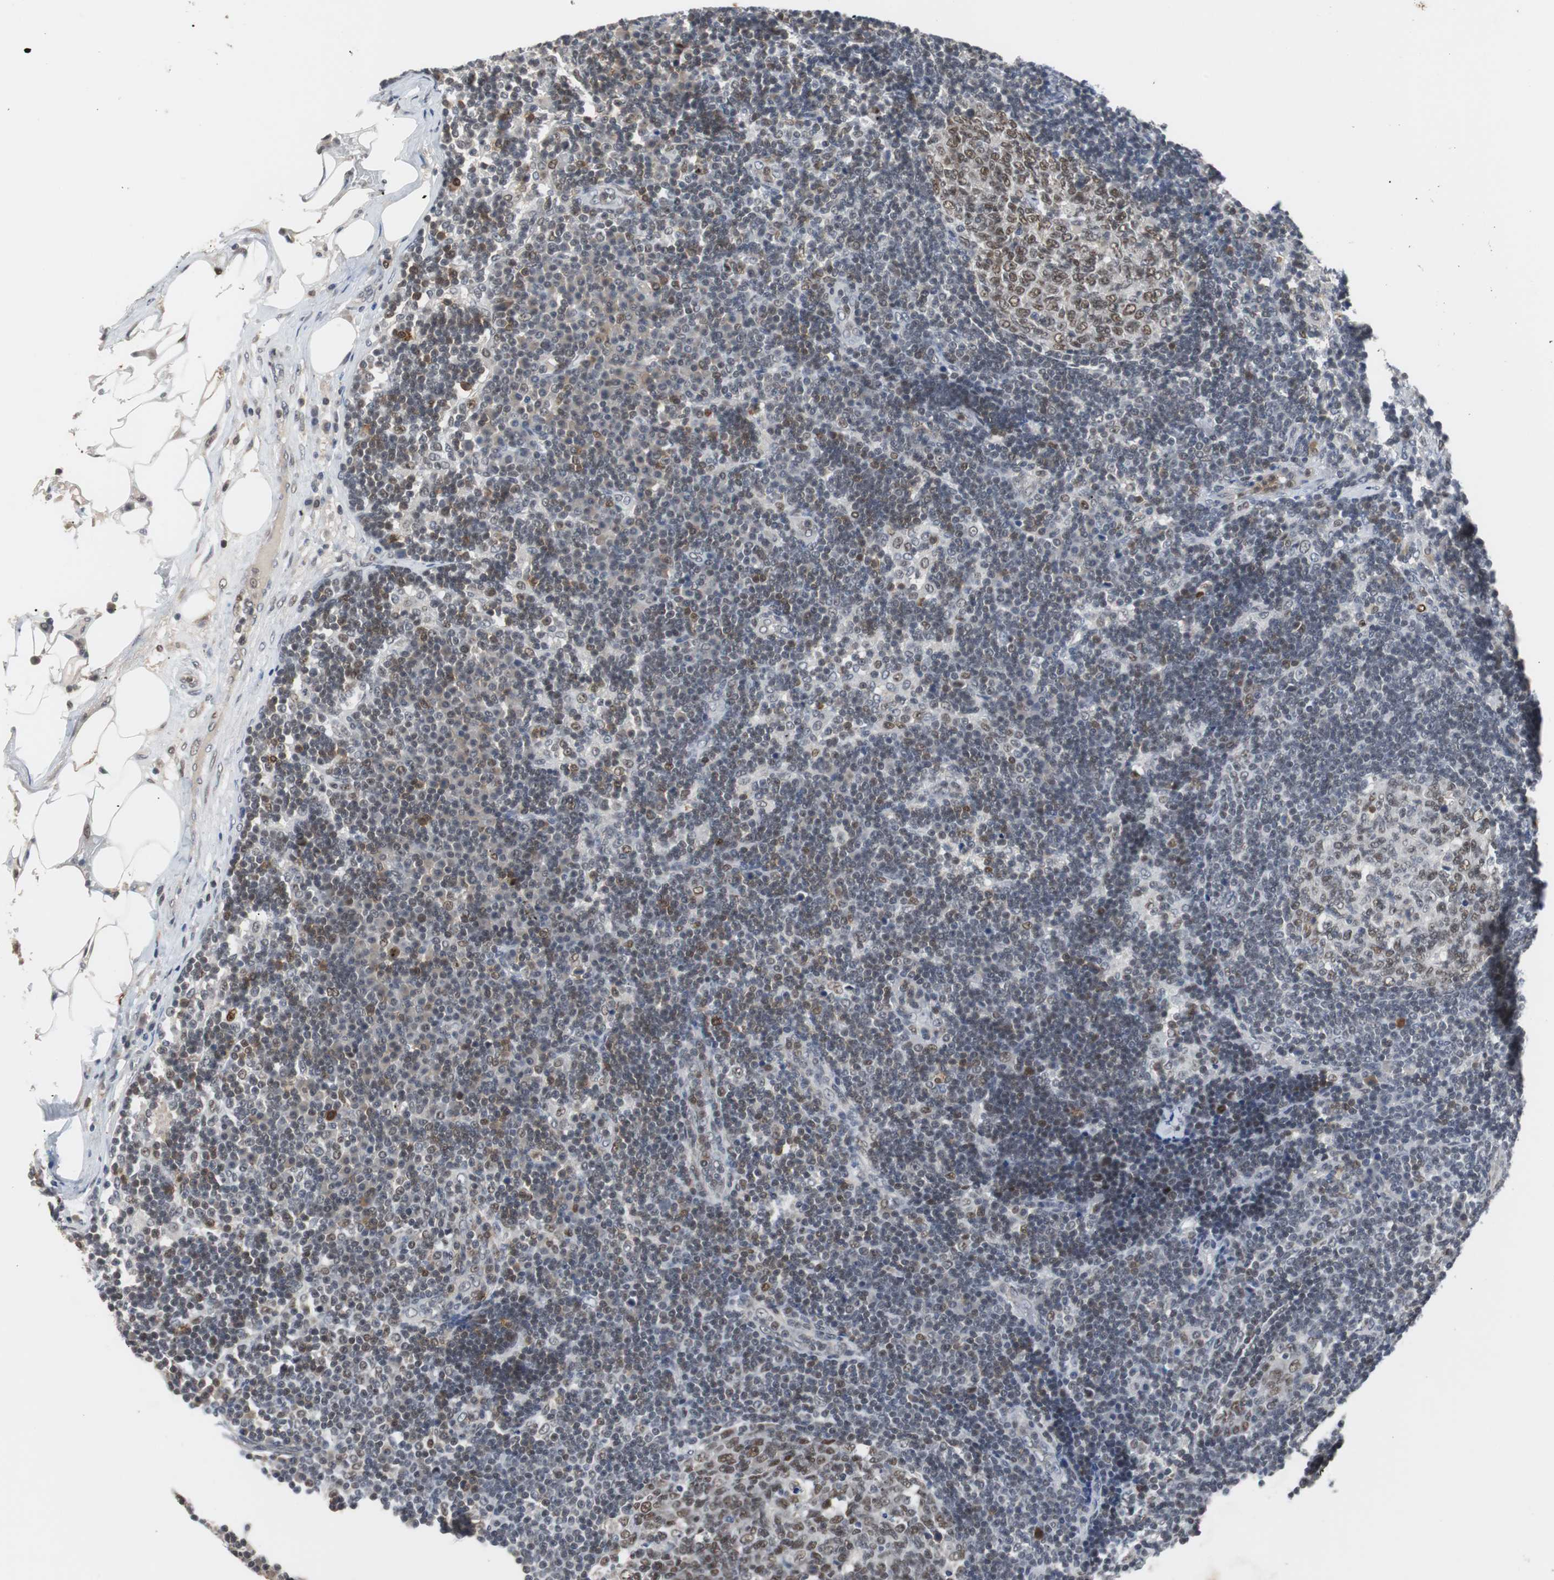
{"staining": {"intensity": "strong", "quantity": ">75%", "location": "nuclear"}, "tissue": "lymph node", "cell_type": "Germinal center cells", "image_type": "normal", "snomed": [{"axis": "morphology", "description": "Normal tissue, NOS"}, {"axis": "morphology", "description": "Squamous cell carcinoma, metastatic, NOS"}, {"axis": "topography", "description": "Lymph node"}], "caption": "This photomicrograph reveals immunohistochemistry staining of benign lymph node, with high strong nuclear staining in approximately >75% of germinal center cells.", "gene": "SIRT1", "patient": {"sex": "female", "age": 53}}